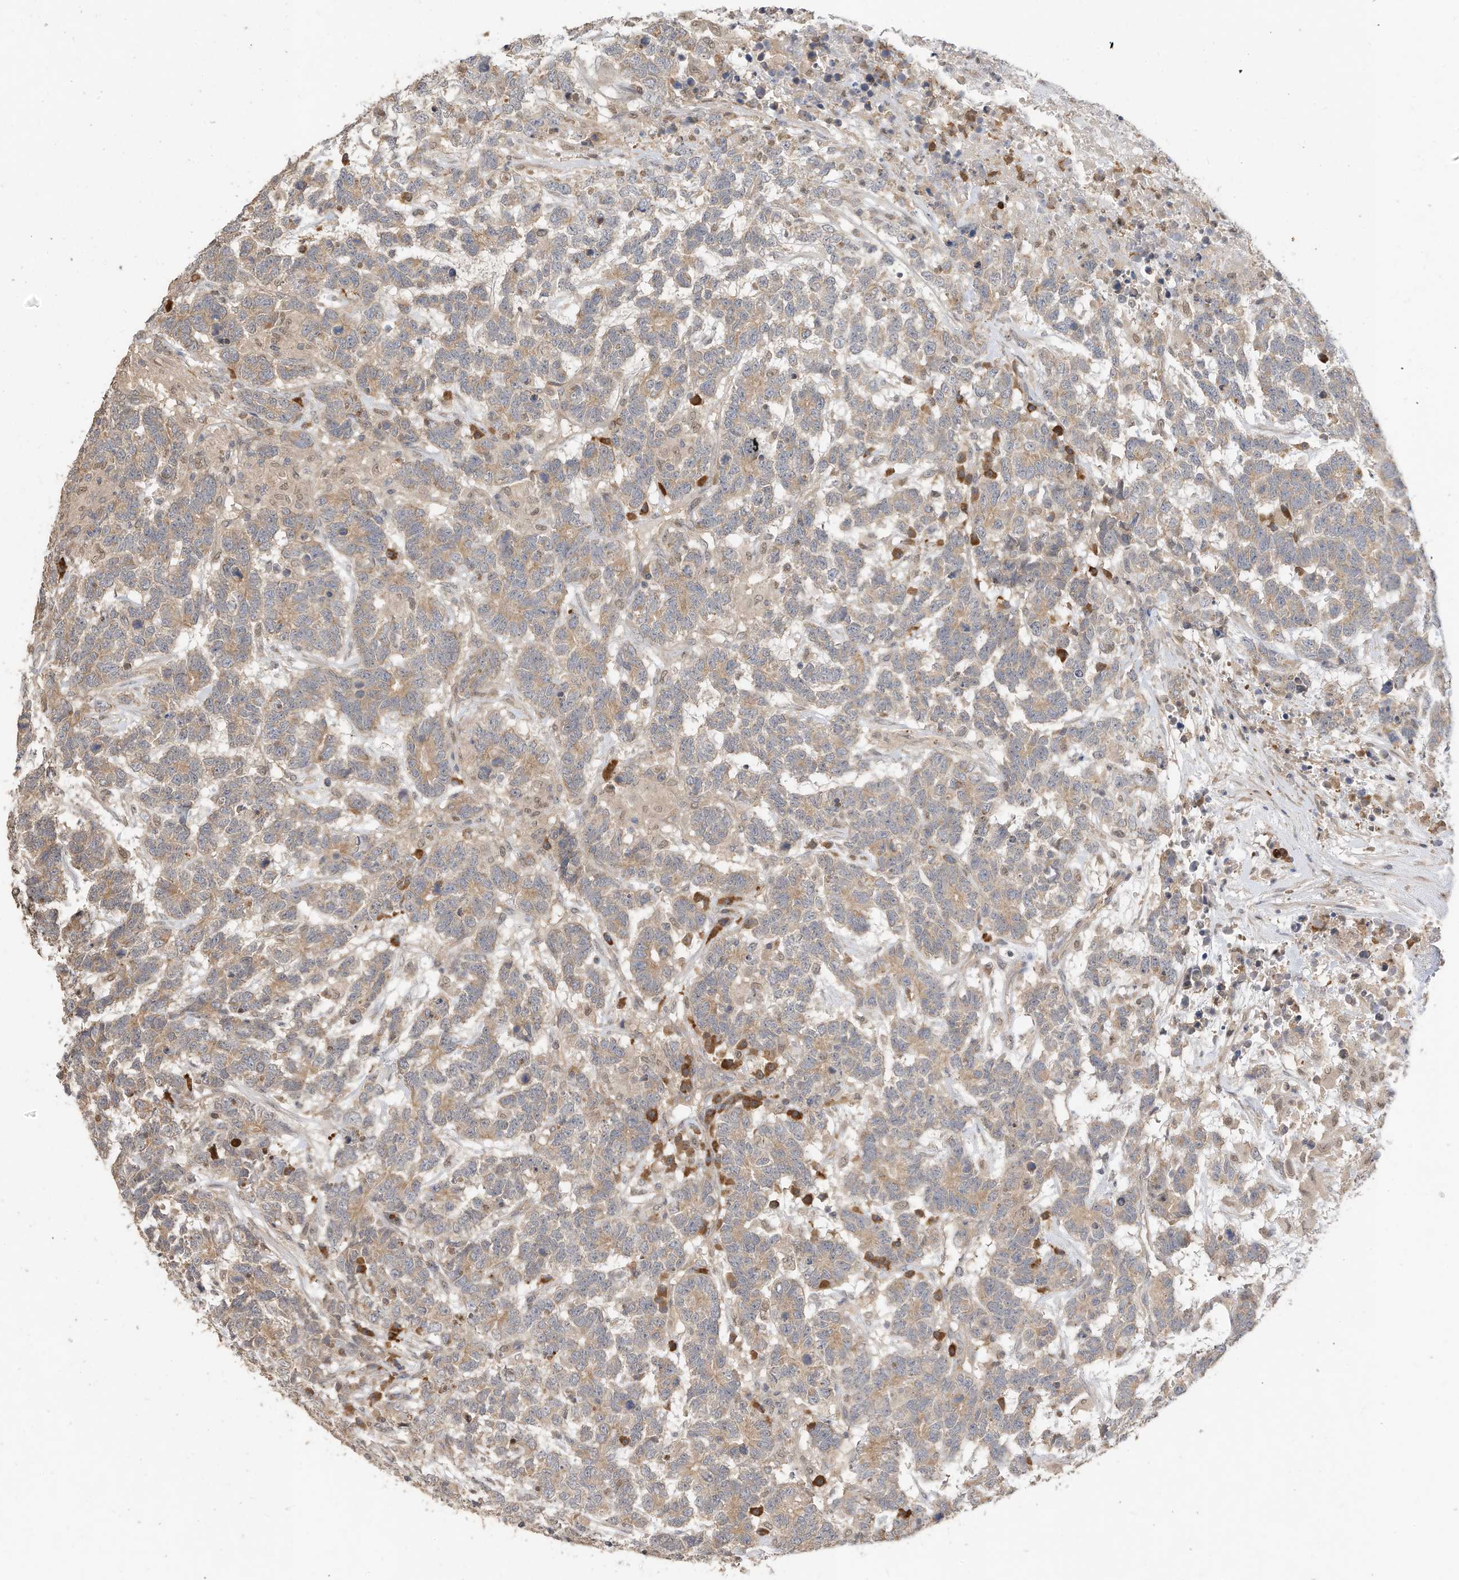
{"staining": {"intensity": "weak", "quantity": ">75%", "location": "cytoplasmic/membranous"}, "tissue": "testis cancer", "cell_type": "Tumor cells", "image_type": "cancer", "snomed": [{"axis": "morphology", "description": "Carcinoma, Embryonal, NOS"}, {"axis": "topography", "description": "Testis"}], "caption": "Testis cancer (embryonal carcinoma) stained with a brown dye demonstrates weak cytoplasmic/membranous positive staining in about >75% of tumor cells.", "gene": "OFD1", "patient": {"sex": "male", "age": 26}}